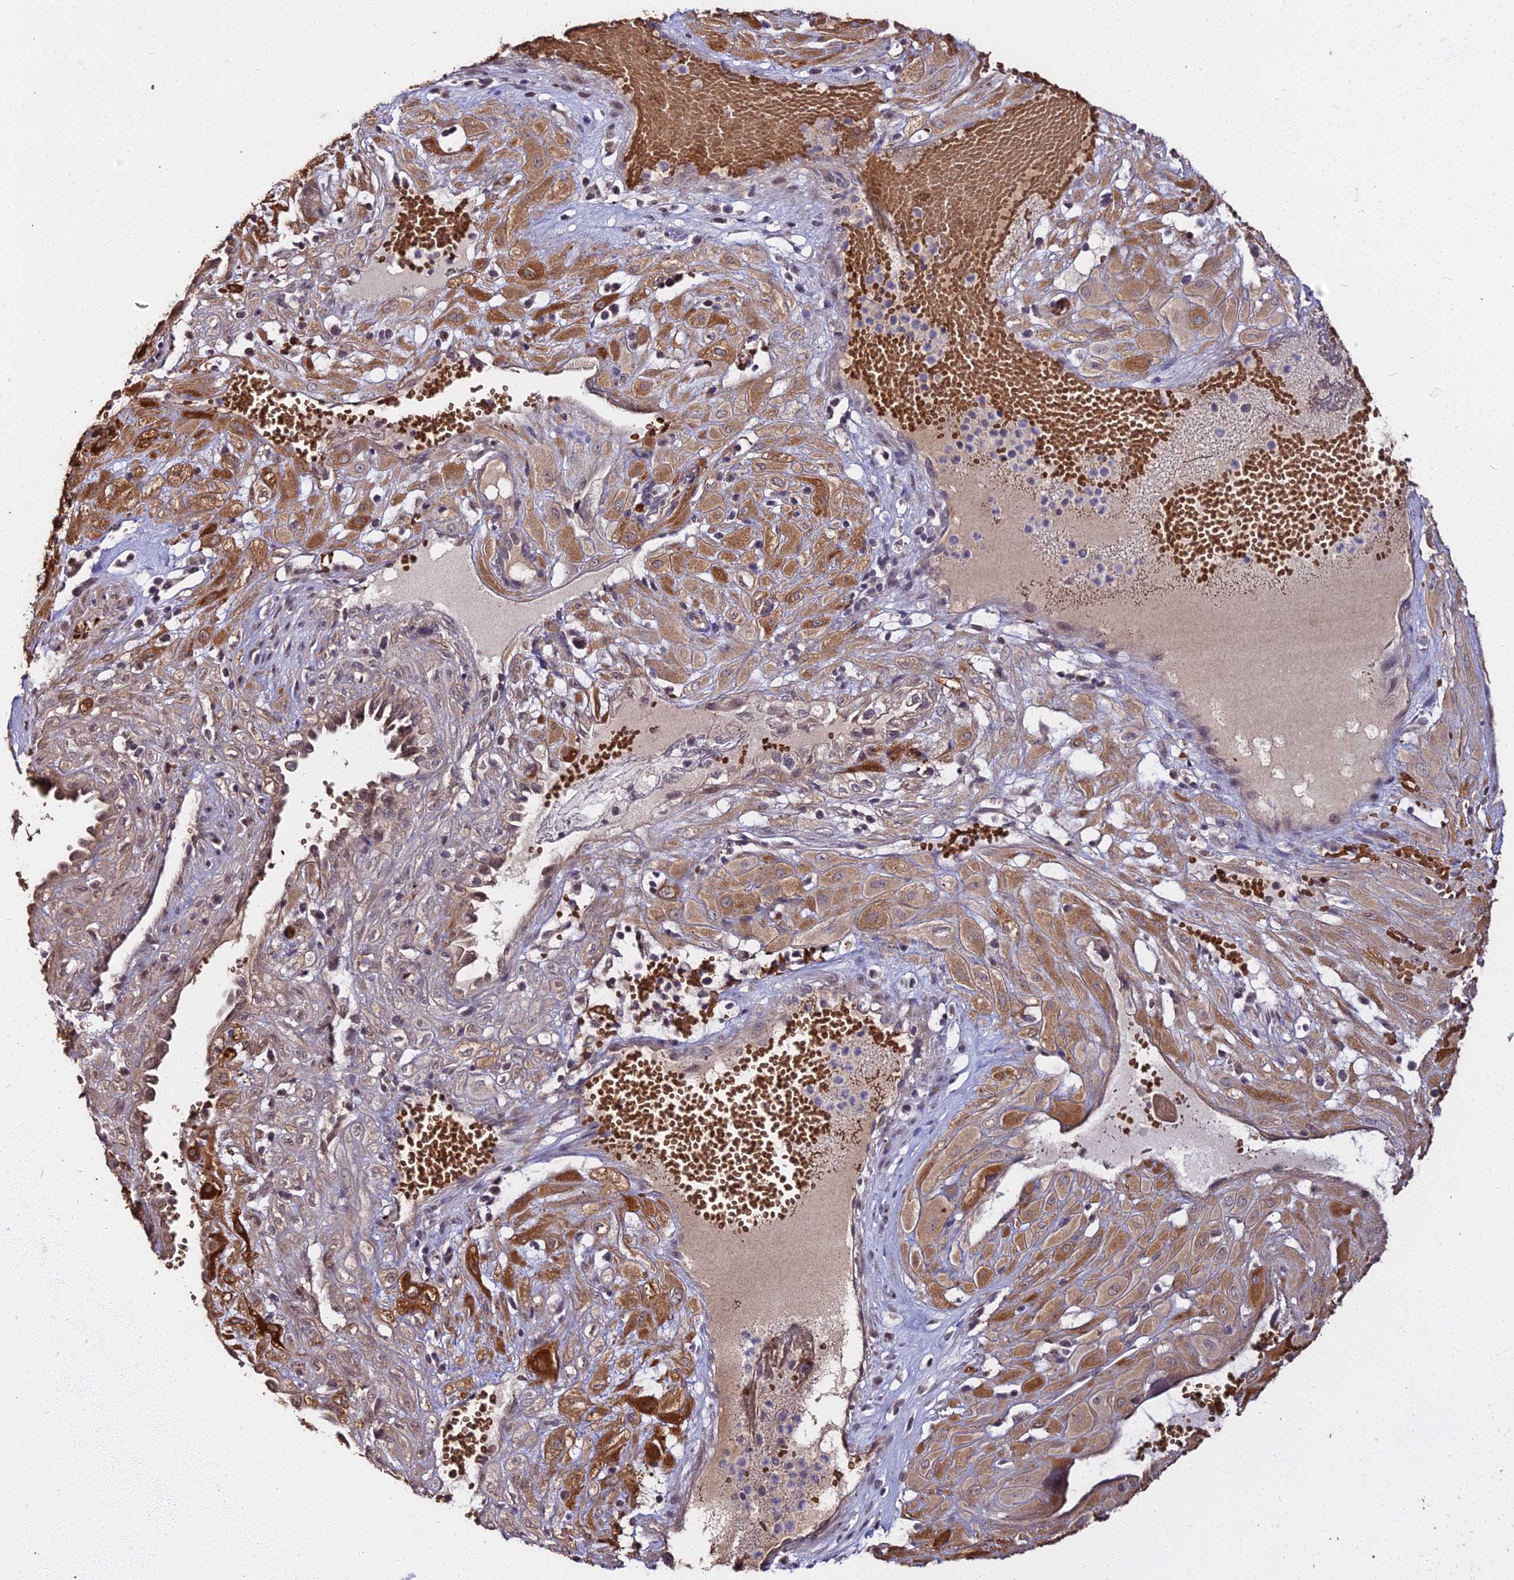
{"staining": {"intensity": "moderate", "quantity": ">75%", "location": "cytoplasmic/membranous"}, "tissue": "cervical cancer", "cell_type": "Tumor cells", "image_type": "cancer", "snomed": [{"axis": "morphology", "description": "Squamous cell carcinoma, NOS"}, {"axis": "topography", "description": "Cervix"}], "caption": "A brown stain labels moderate cytoplasmic/membranous staining of a protein in cervical cancer (squamous cell carcinoma) tumor cells.", "gene": "ZDBF2", "patient": {"sex": "female", "age": 36}}